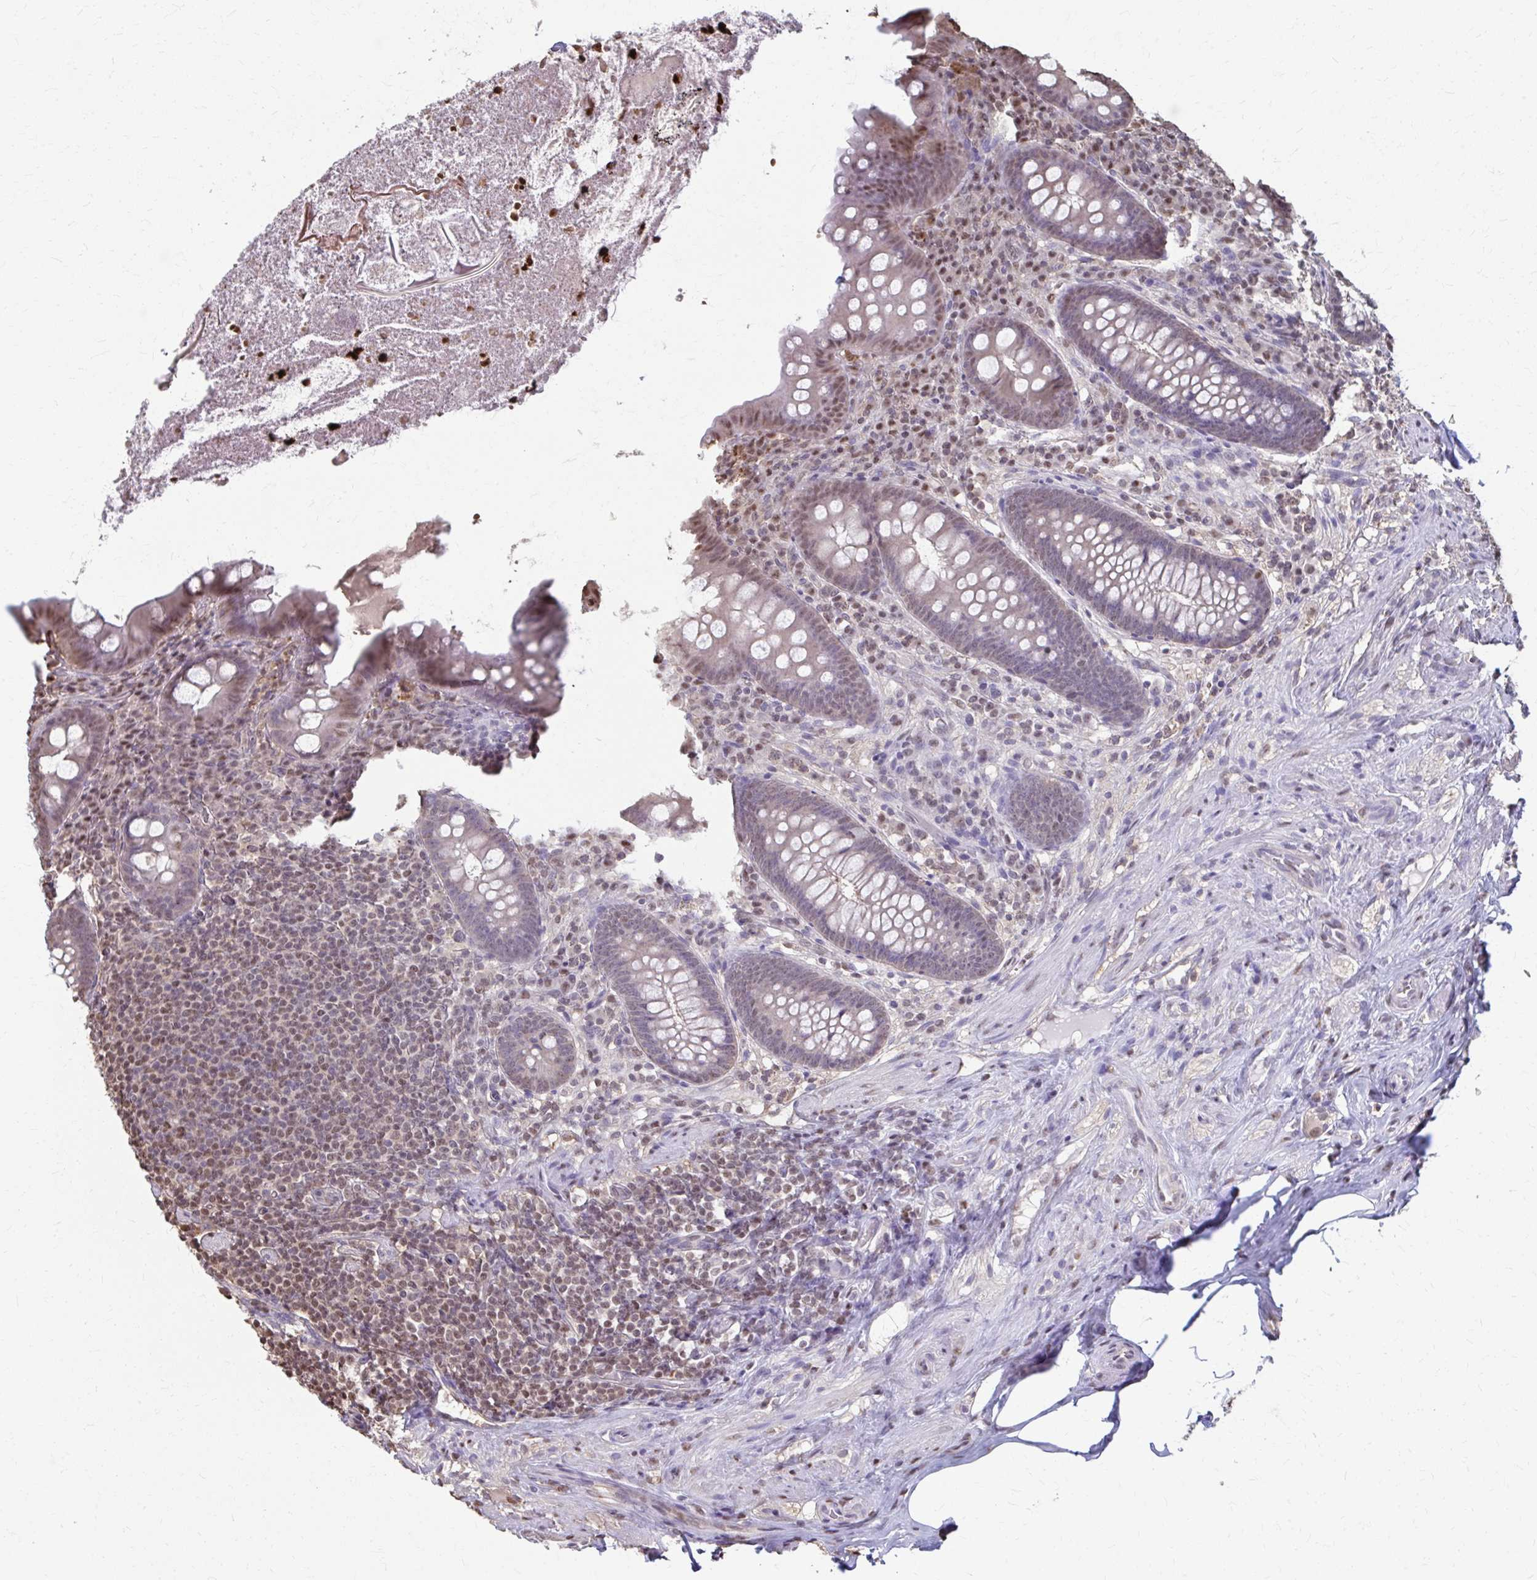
{"staining": {"intensity": "moderate", "quantity": "<25%", "location": "nuclear"}, "tissue": "appendix", "cell_type": "Glandular cells", "image_type": "normal", "snomed": [{"axis": "morphology", "description": "Normal tissue, NOS"}, {"axis": "topography", "description": "Appendix"}], "caption": "IHC of unremarkable human appendix reveals low levels of moderate nuclear staining in about <25% of glandular cells. The staining was performed using DAB (3,3'-diaminobenzidine) to visualize the protein expression in brown, while the nuclei were stained in blue with hematoxylin (Magnification: 20x).", "gene": "ING4", "patient": {"sex": "male", "age": 71}}